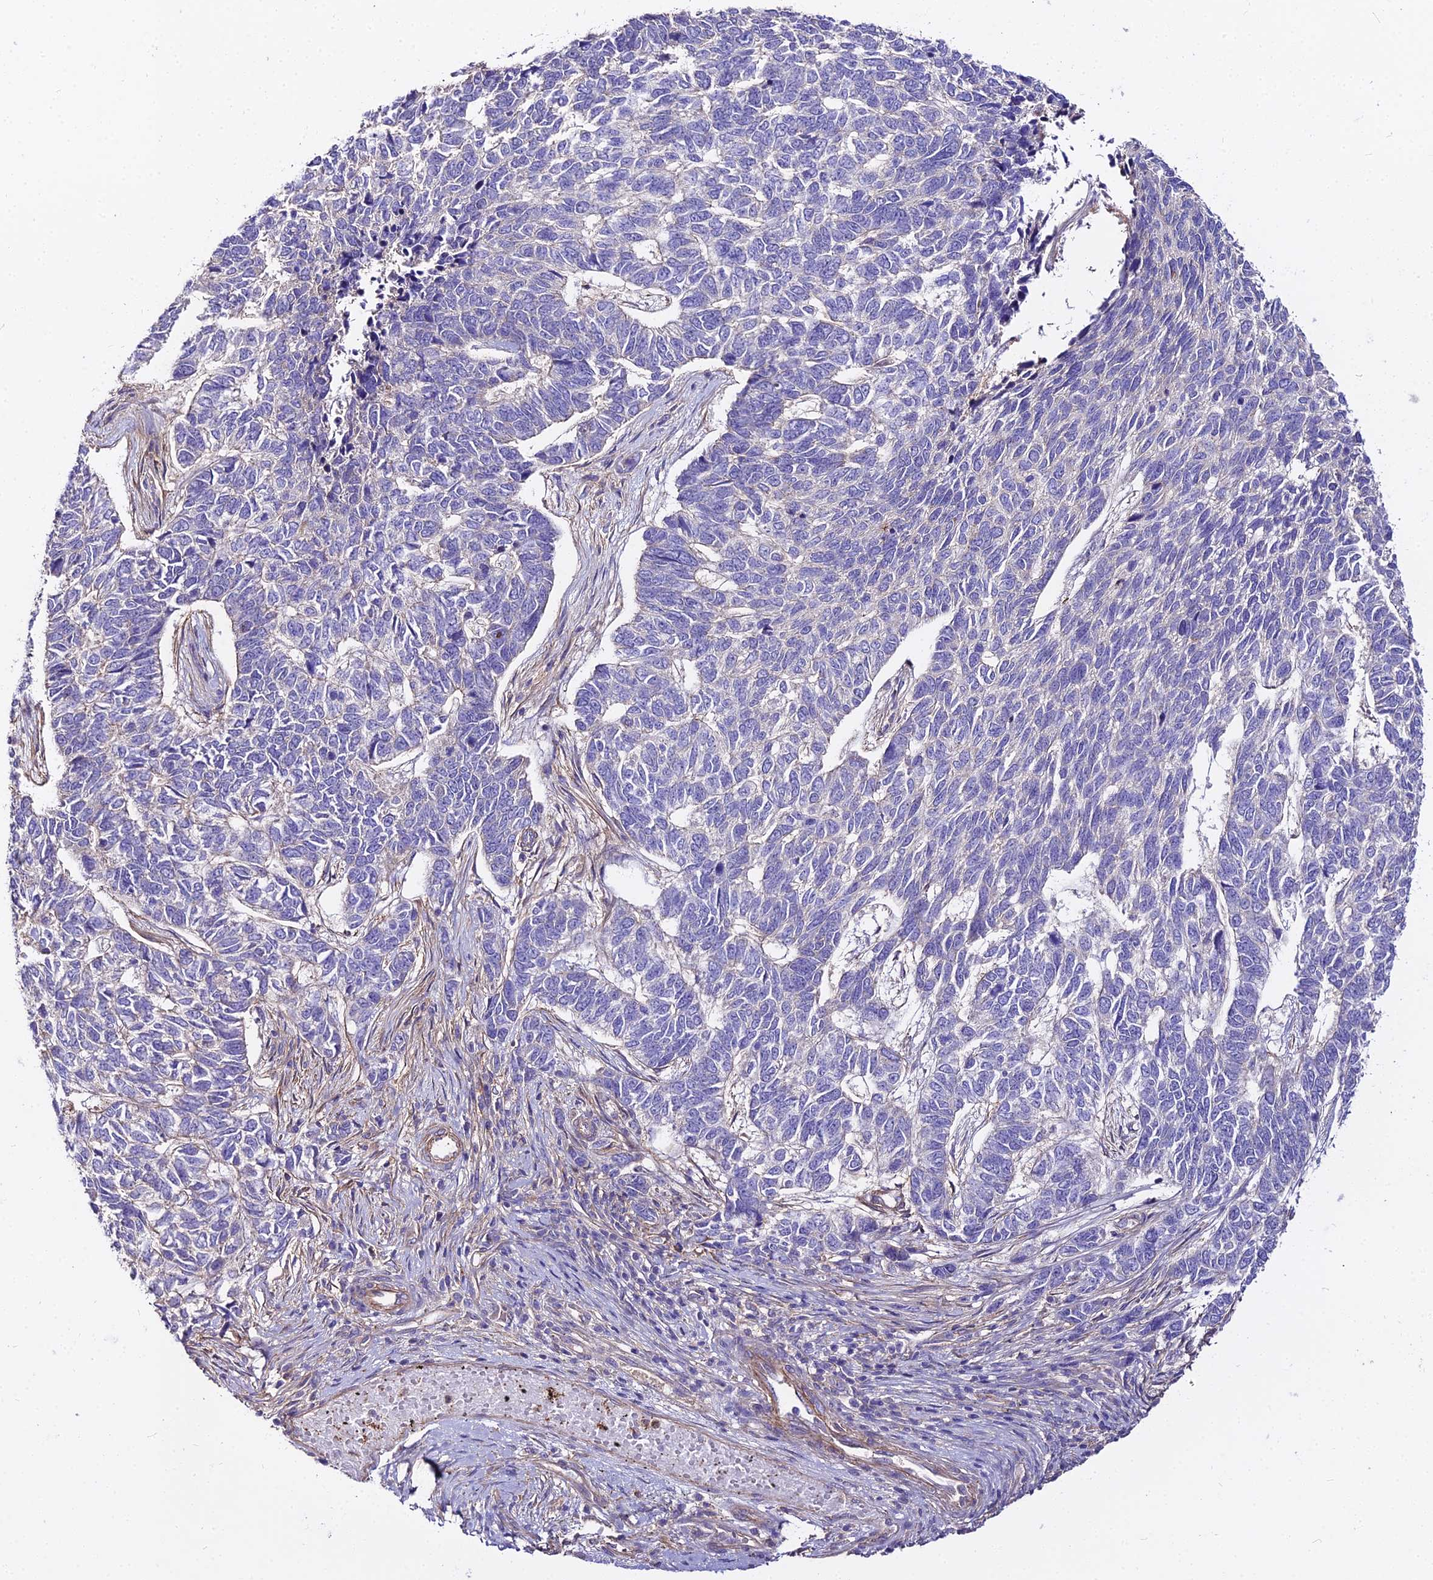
{"staining": {"intensity": "negative", "quantity": "none", "location": "none"}, "tissue": "skin cancer", "cell_type": "Tumor cells", "image_type": "cancer", "snomed": [{"axis": "morphology", "description": "Basal cell carcinoma"}, {"axis": "topography", "description": "Skin"}], "caption": "Immunohistochemical staining of skin basal cell carcinoma shows no significant staining in tumor cells.", "gene": "GLYAT", "patient": {"sex": "female", "age": 65}}